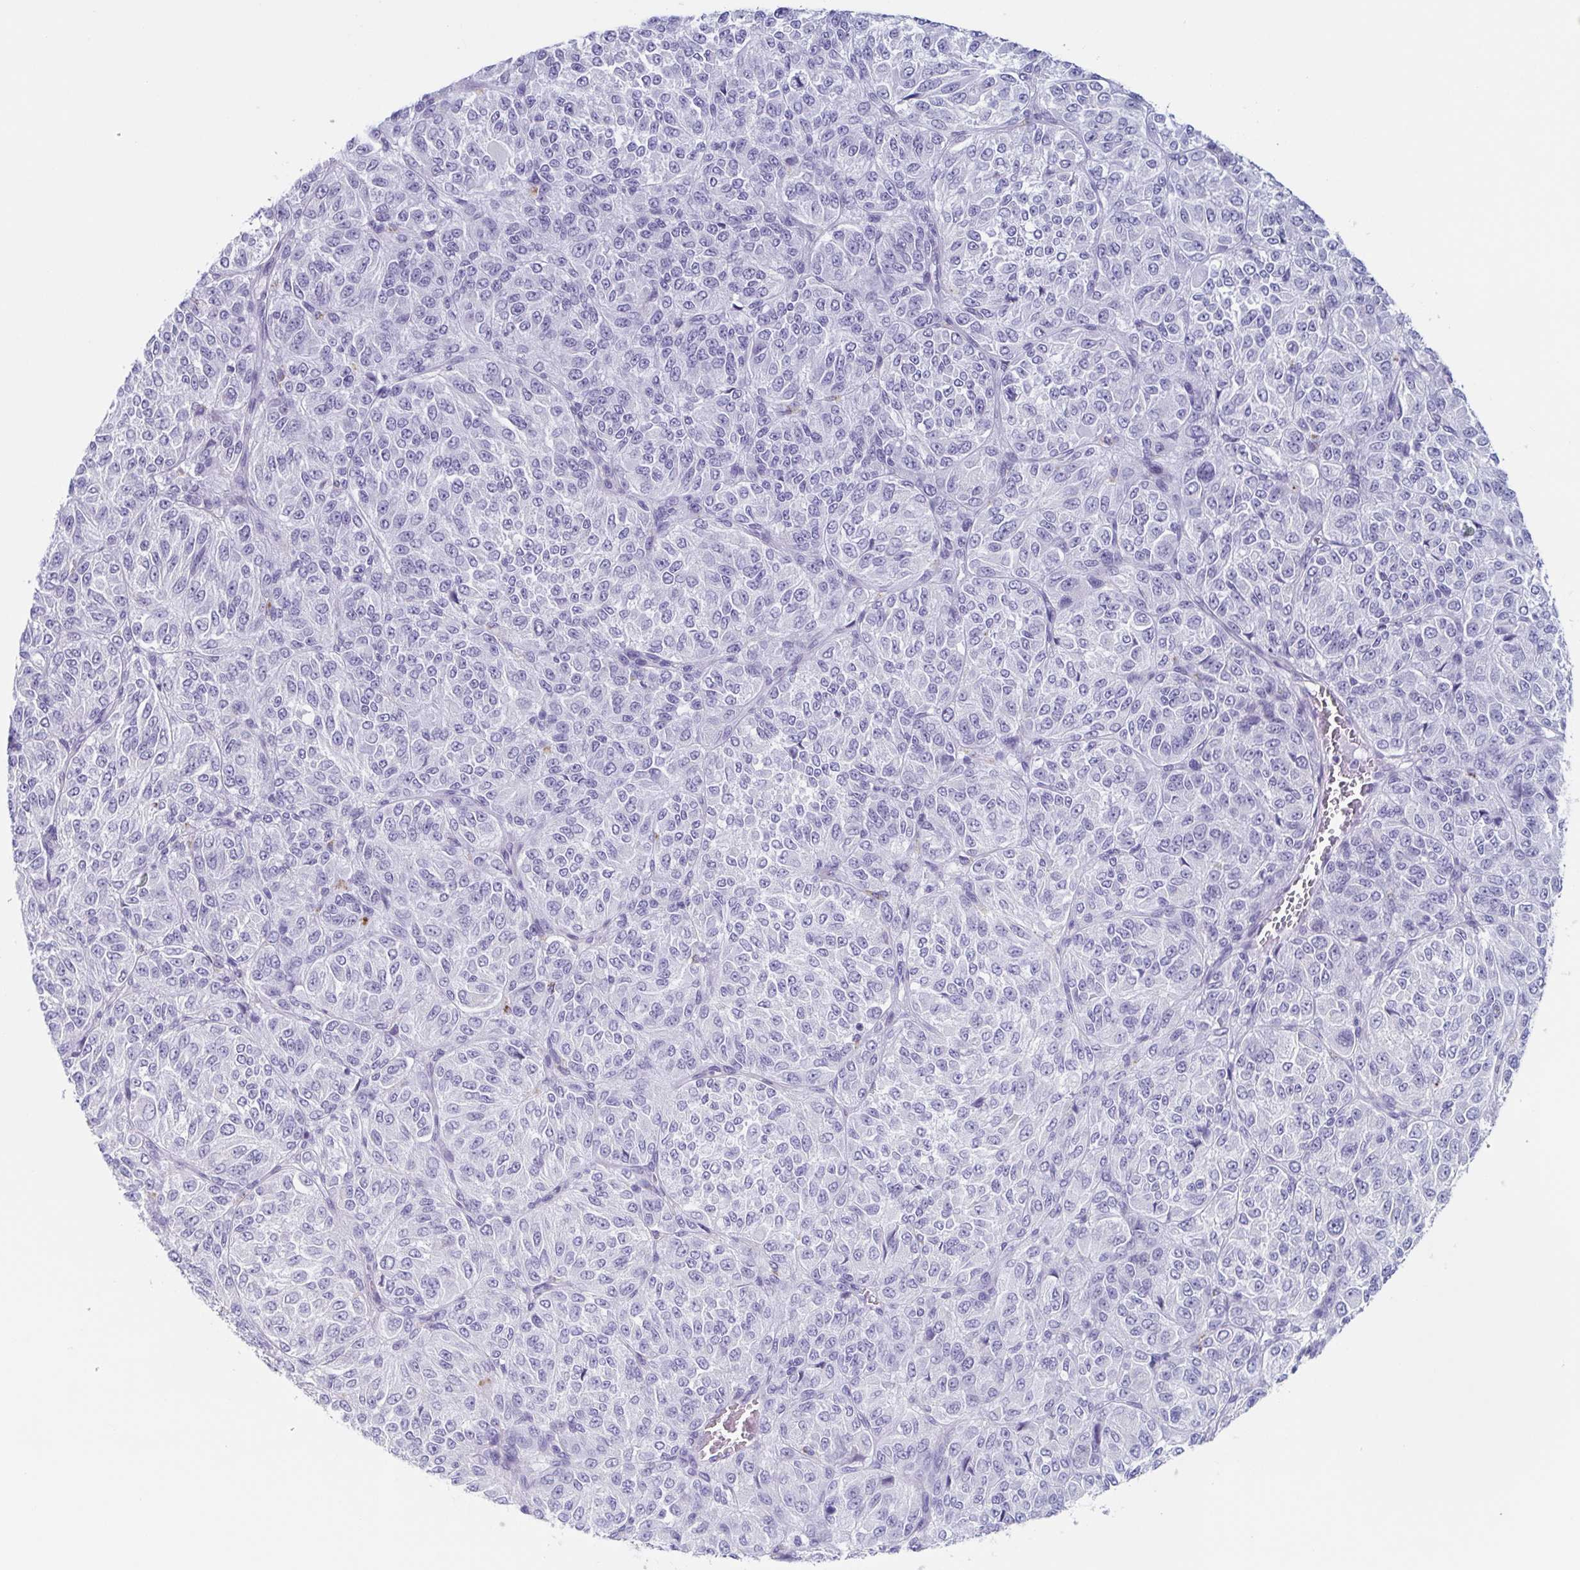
{"staining": {"intensity": "negative", "quantity": "none", "location": "none"}, "tissue": "melanoma", "cell_type": "Tumor cells", "image_type": "cancer", "snomed": [{"axis": "morphology", "description": "Malignant melanoma, Metastatic site"}, {"axis": "topography", "description": "Brain"}], "caption": "A high-resolution photomicrograph shows IHC staining of melanoma, which exhibits no significant positivity in tumor cells.", "gene": "LYRM2", "patient": {"sex": "female", "age": 56}}